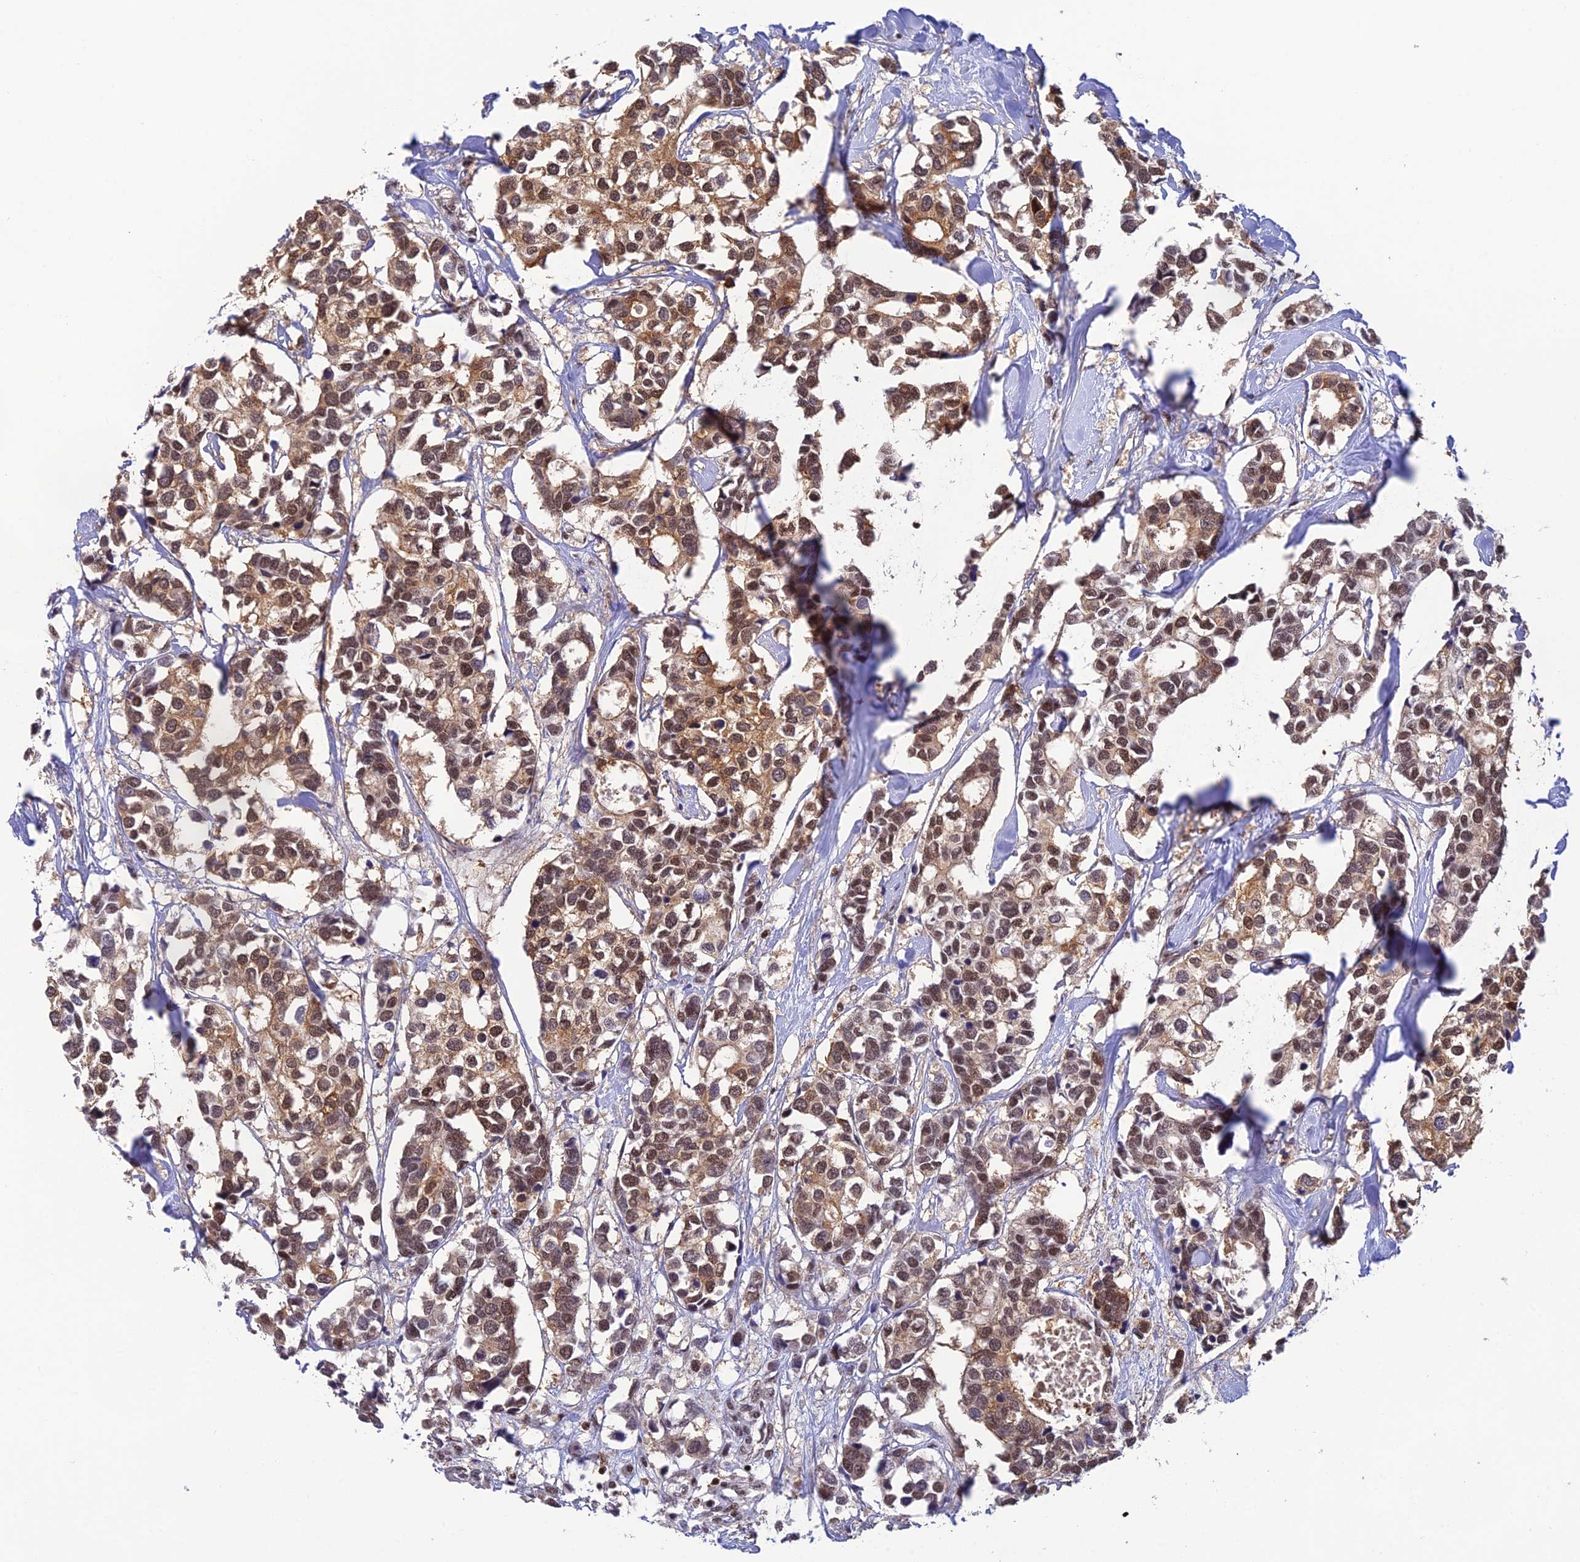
{"staining": {"intensity": "moderate", "quantity": ">75%", "location": "cytoplasmic/membranous,nuclear"}, "tissue": "breast cancer", "cell_type": "Tumor cells", "image_type": "cancer", "snomed": [{"axis": "morphology", "description": "Duct carcinoma"}, {"axis": "topography", "description": "Breast"}], "caption": "Moderate cytoplasmic/membranous and nuclear positivity is appreciated in approximately >75% of tumor cells in breast cancer.", "gene": "THAP11", "patient": {"sex": "female", "age": 83}}